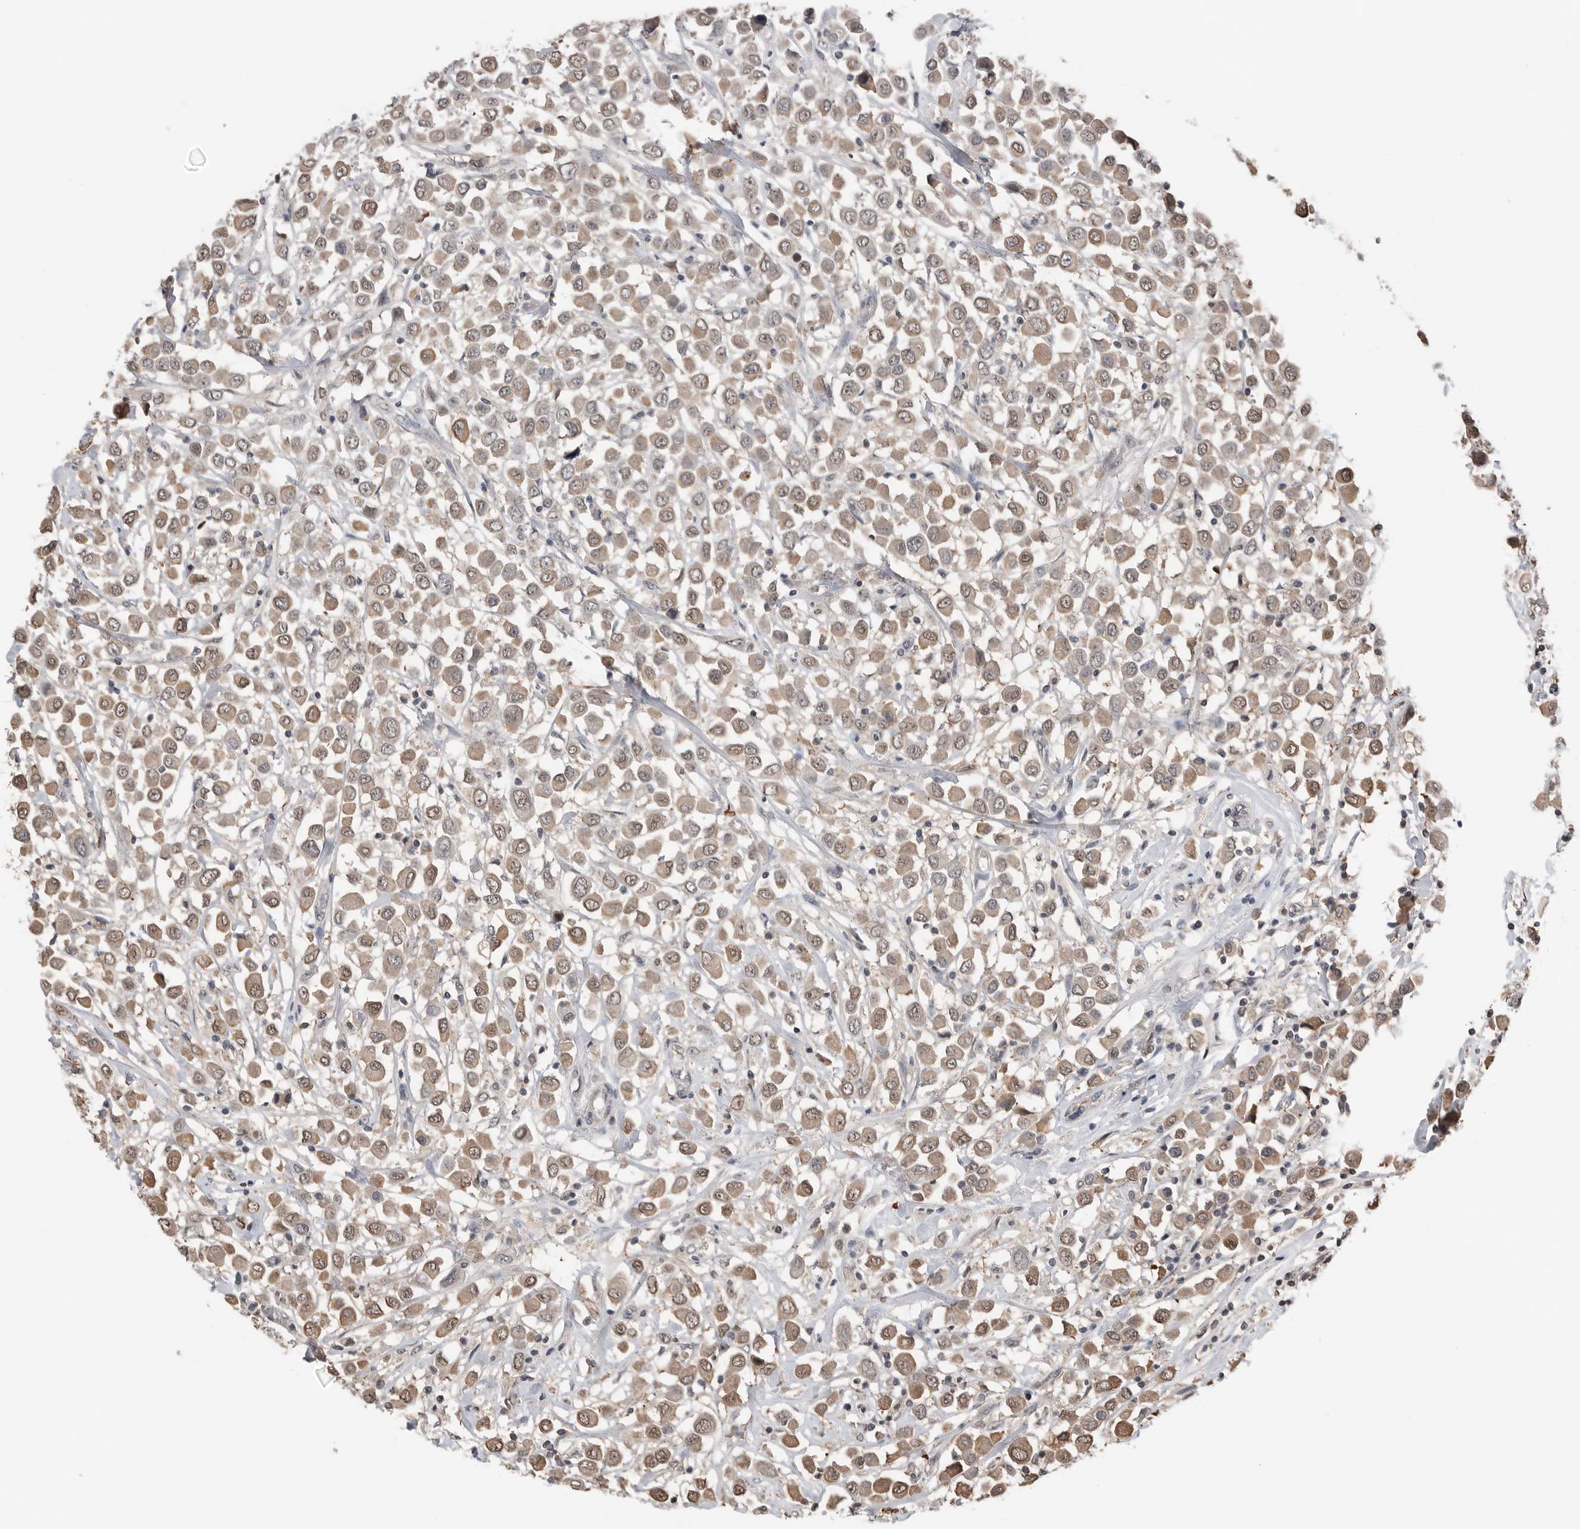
{"staining": {"intensity": "weak", "quantity": ">75%", "location": "cytoplasmic/membranous"}, "tissue": "breast cancer", "cell_type": "Tumor cells", "image_type": "cancer", "snomed": [{"axis": "morphology", "description": "Duct carcinoma"}, {"axis": "topography", "description": "Breast"}], "caption": "Immunohistochemistry image of neoplastic tissue: human breast cancer (invasive ductal carcinoma) stained using immunohistochemistry (IHC) reveals low levels of weak protein expression localized specifically in the cytoplasmic/membranous of tumor cells, appearing as a cytoplasmic/membranous brown color.", "gene": "PEAK1", "patient": {"sex": "female", "age": 61}}